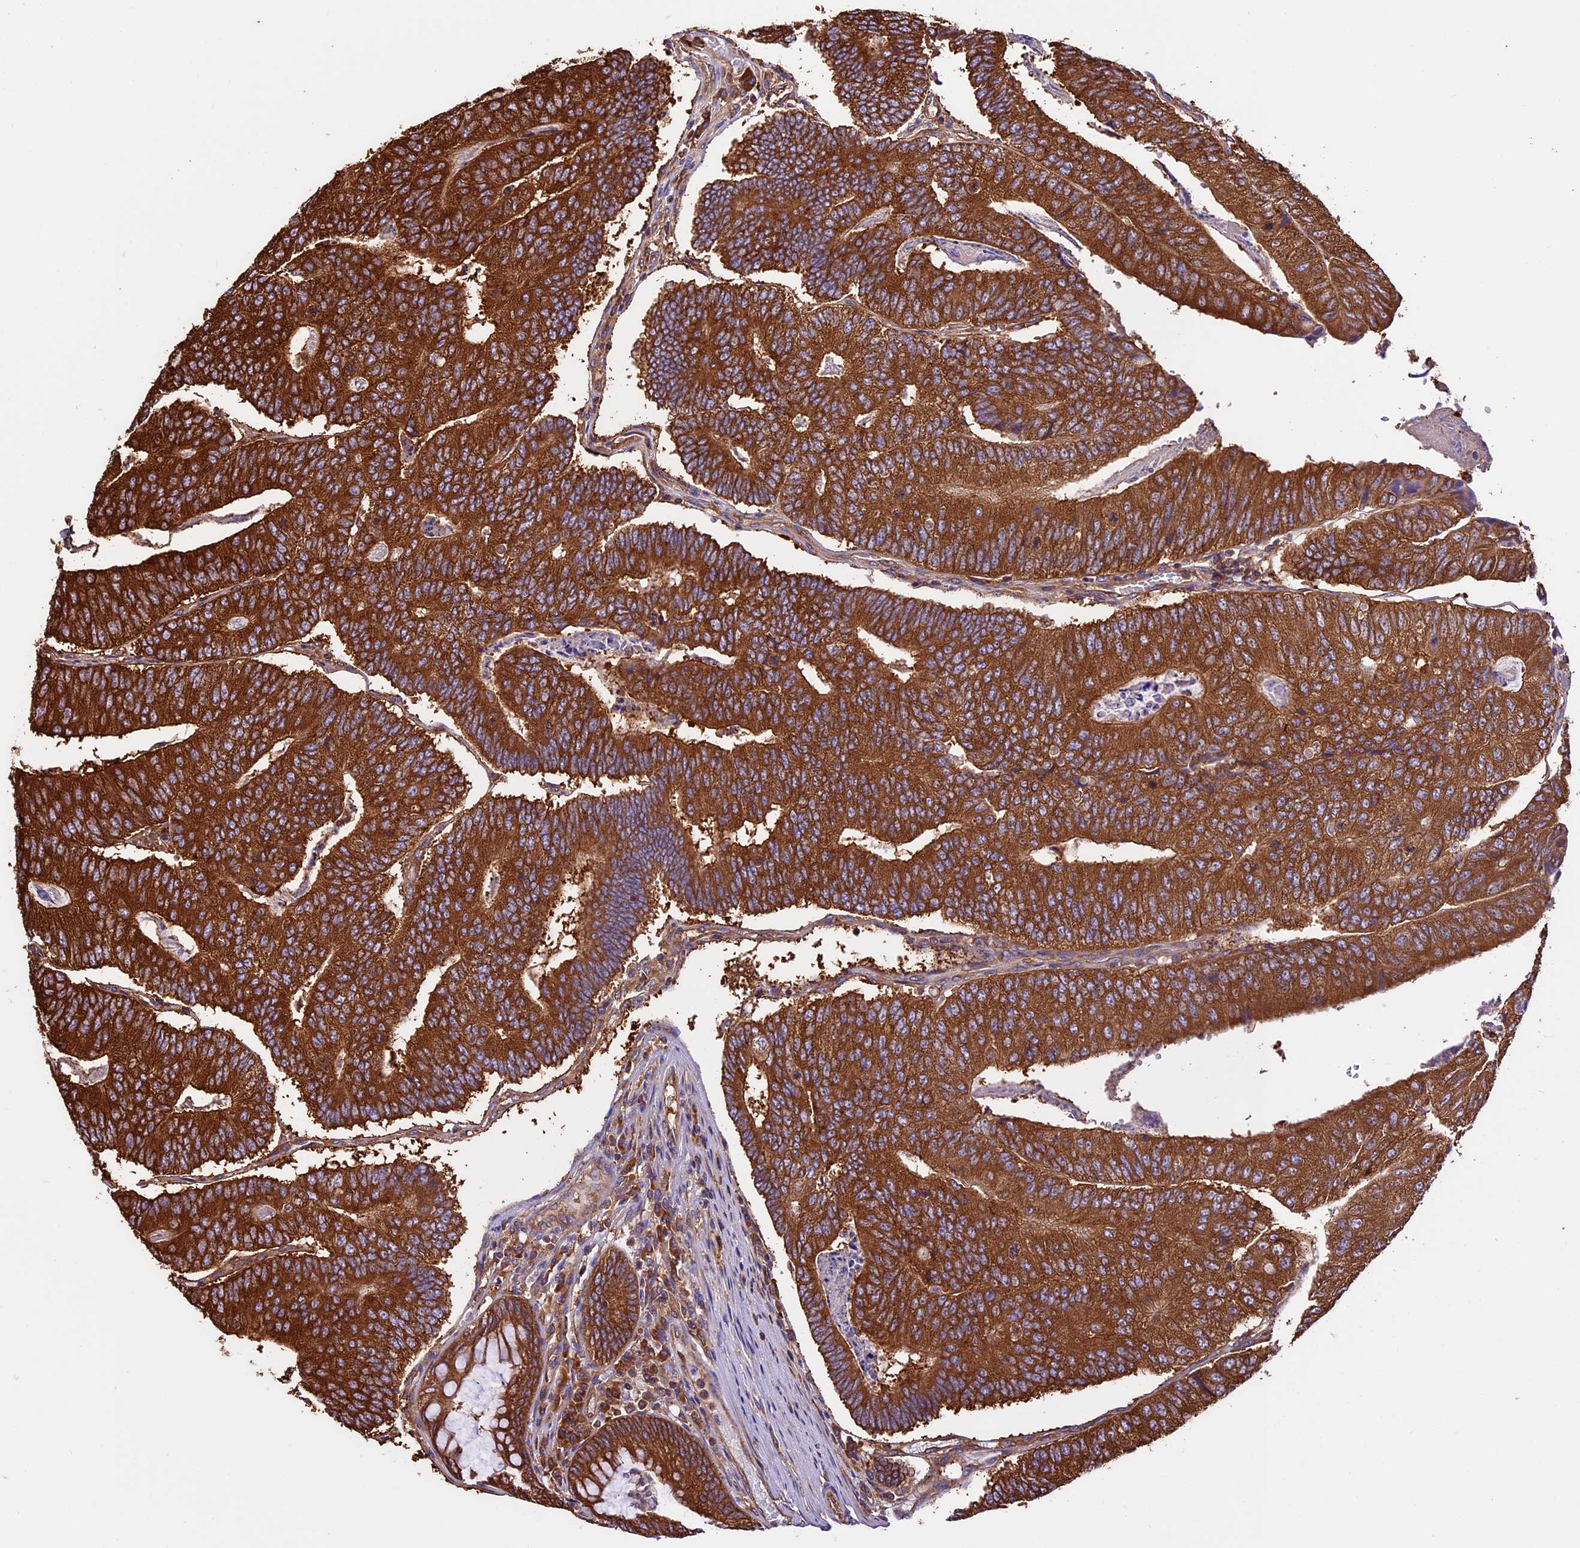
{"staining": {"intensity": "strong", "quantity": ">75%", "location": "cytoplasmic/membranous"}, "tissue": "colorectal cancer", "cell_type": "Tumor cells", "image_type": "cancer", "snomed": [{"axis": "morphology", "description": "Adenocarcinoma, NOS"}, {"axis": "topography", "description": "Colon"}], "caption": "An image of colorectal cancer (adenocarcinoma) stained for a protein shows strong cytoplasmic/membranous brown staining in tumor cells.", "gene": "KARS1", "patient": {"sex": "female", "age": 67}}